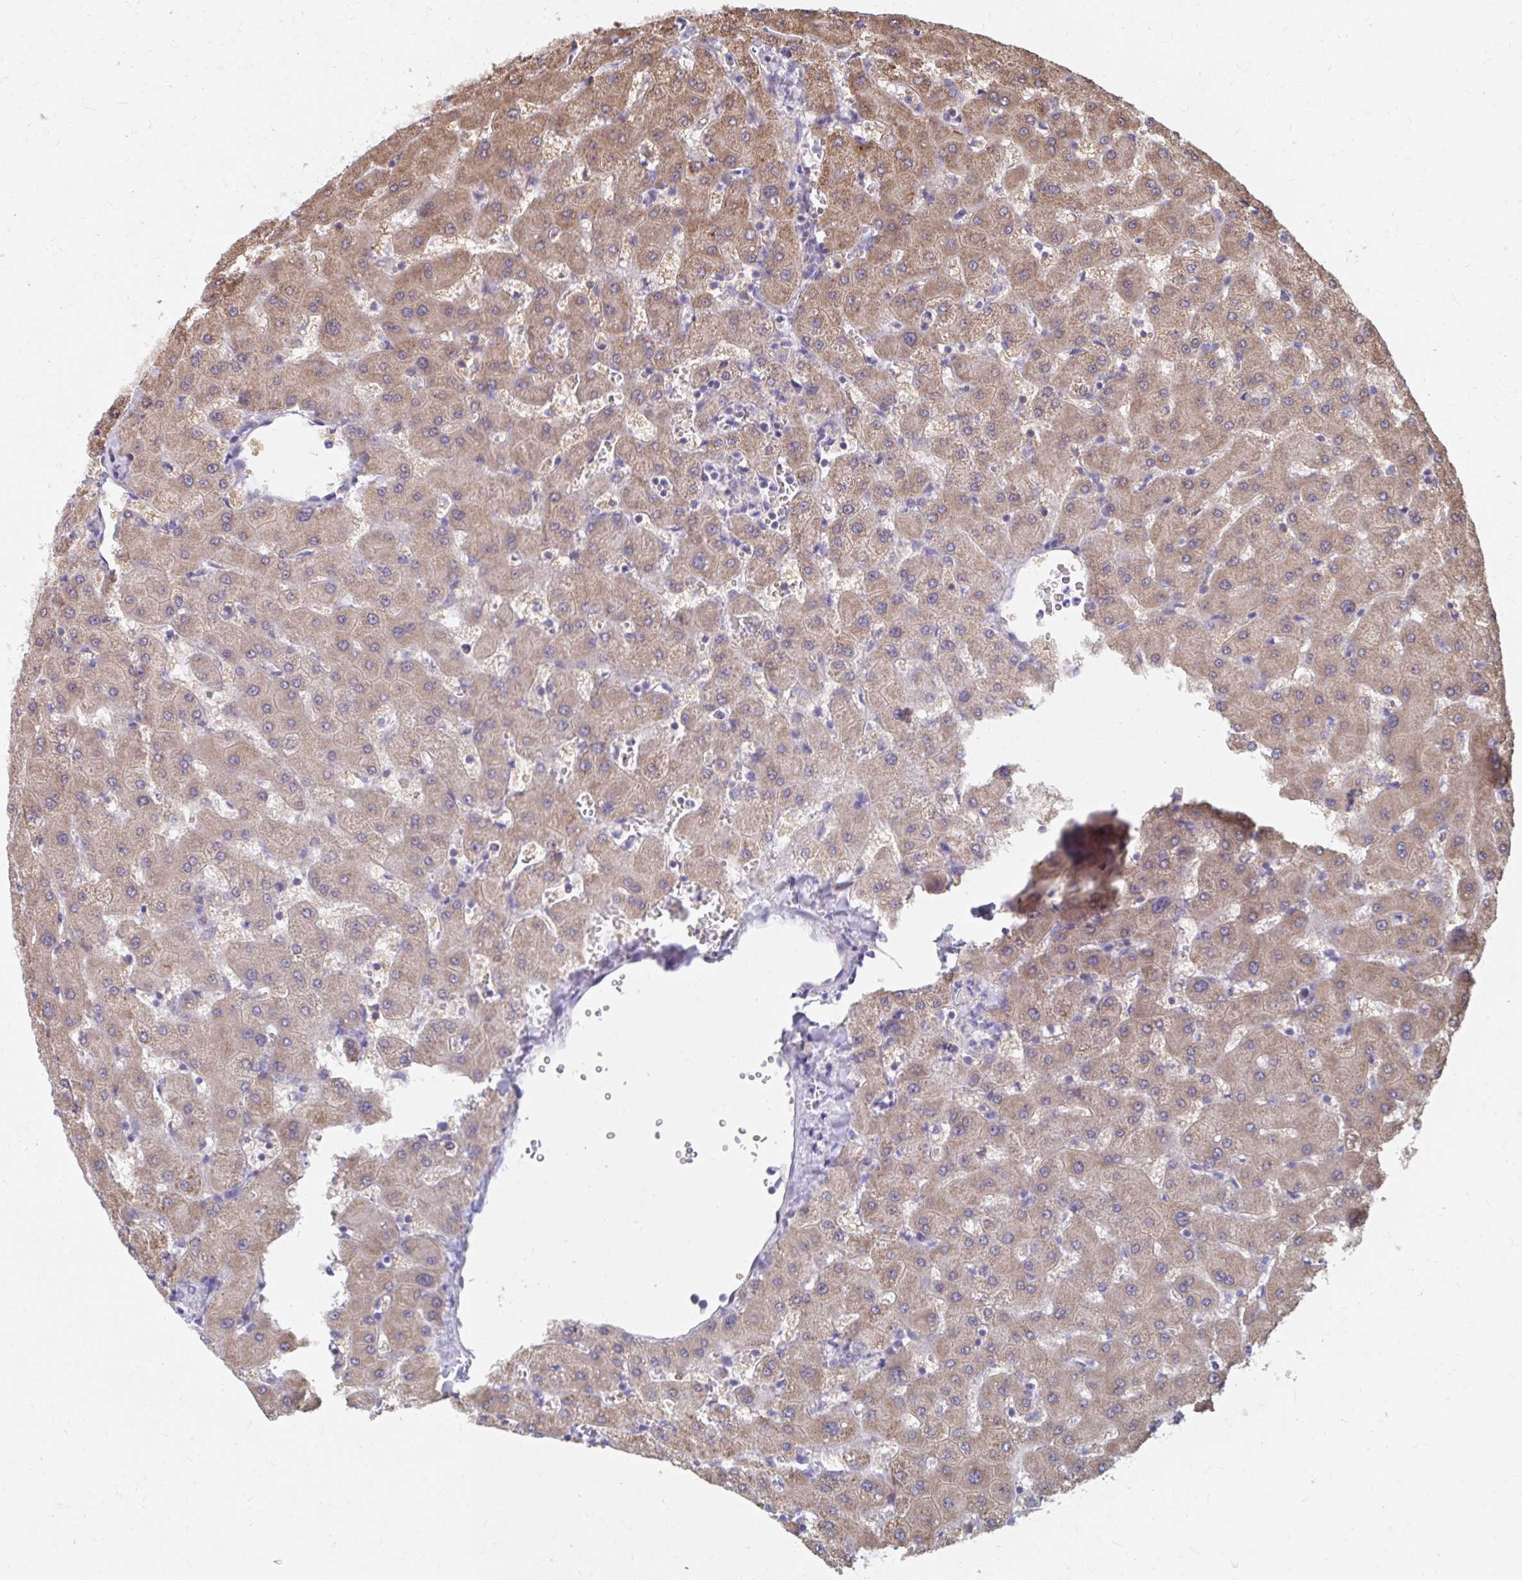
{"staining": {"intensity": "negative", "quantity": "none", "location": "none"}, "tissue": "liver", "cell_type": "Cholangiocytes", "image_type": "normal", "snomed": [{"axis": "morphology", "description": "Normal tissue, NOS"}, {"axis": "topography", "description": "Liver"}], "caption": "Liver stained for a protein using immunohistochemistry (IHC) reveals no positivity cholangiocytes.", "gene": "RCC1L", "patient": {"sex": "female", "age": 63}}